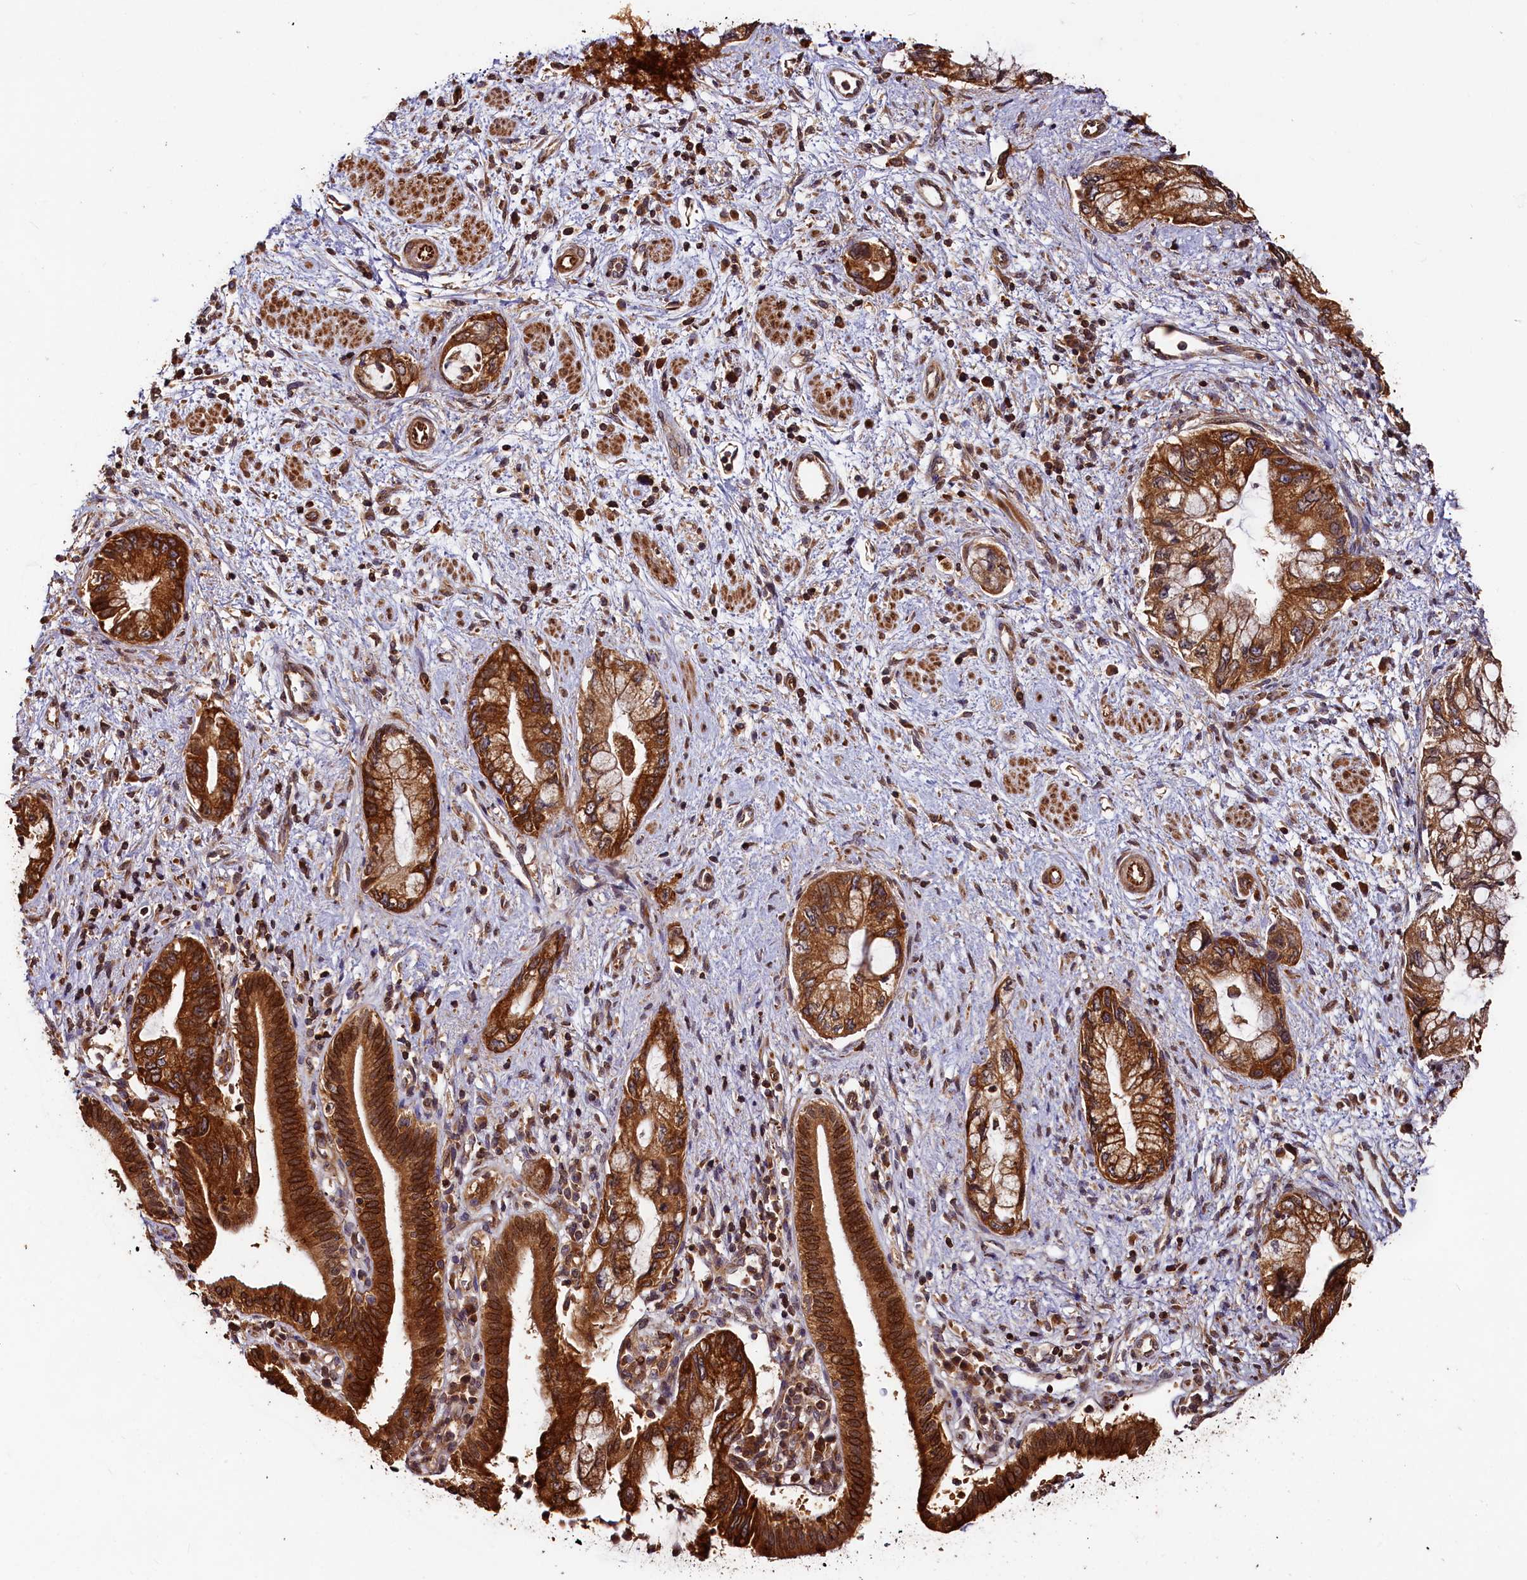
{"staining": {"intensity": "strong", "quantity": ">75%", "location": "cytoplasmic/membranous"}, "tissue": "pancreatic cancer", "cell_type": "Tumor cells", "image_type": "cancer", "snomed": [{"axis": "morphology", "description": "Adenocarcinoma, NOS"}, {"axis": "topography", "description": "Pancreas"}], "caption": "This histopathology image demonstrates IHC staining of human adenocarcinoma (pancreatic), with high strong cytoplasmic/membranous staining in about >75% of tumor cells.", "gene": "HMOX2", "patient": {"sex": "female", "age": 73}}